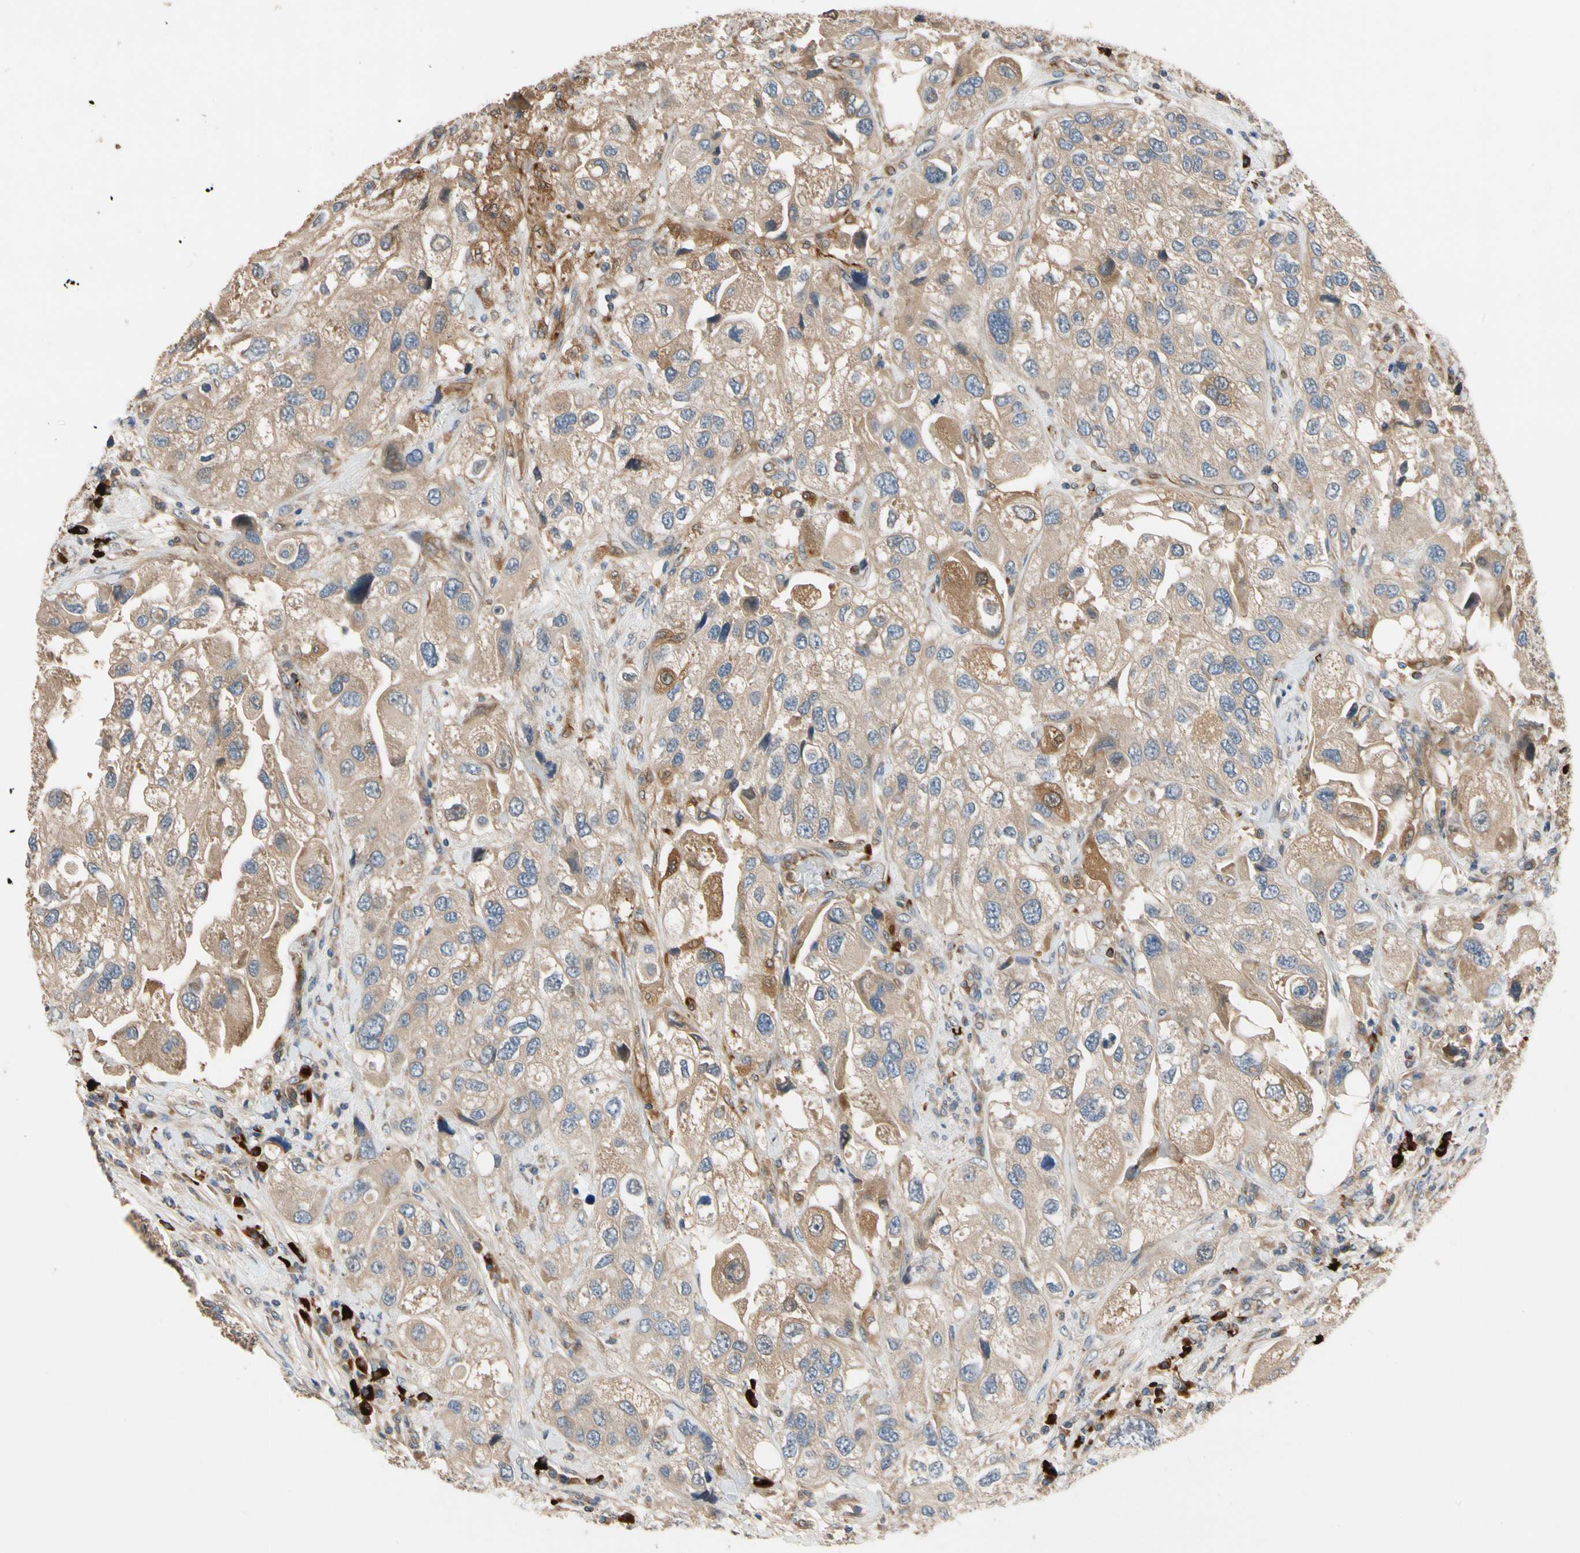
{"staining": {"intensity": "moderate", "quantity": ">75%", "location": "cytoplasmic/membranous"}, "tissue": "urothelial cancer", "cell_type": "Tumor cells", "image_type": "cancer", "snomed": [{"axis": "morphology", "description": "Urothelial carcinoma, High grade"}, {"axis": "topography", "description": "Urinary bladder"}], "caption": "An IHC photomicrograph of tumor tissue is shown. Protein staining in brown shows moderate cytoplasmic/membranous positivity in urothelial cancer within tumor cells.", "gene": "FGD6", "patient": {"sex": "female", "age": 64}}